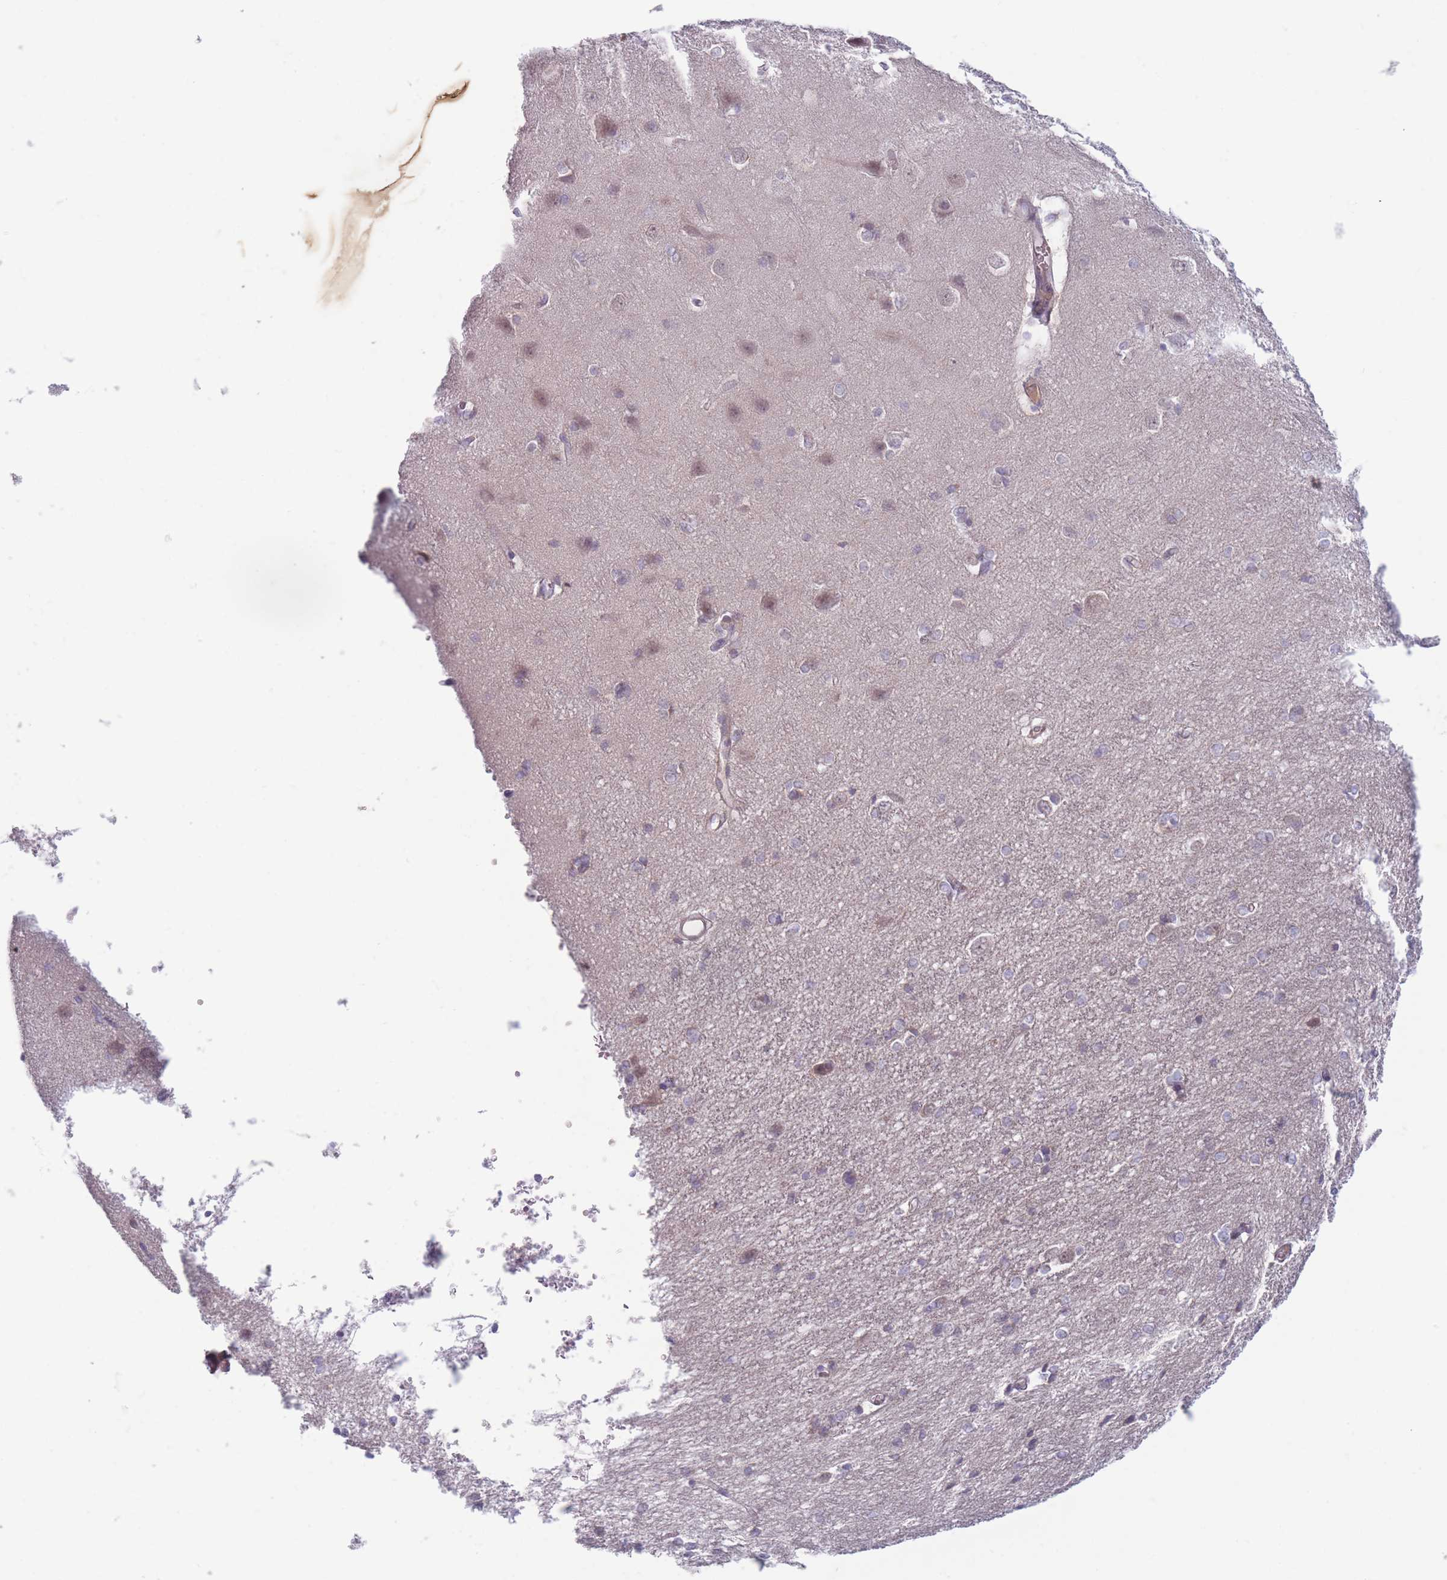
{"staining": {"intensity": "weak", "quantity": ">75%", "location": "cytoplasmic/membranous"}, "tissue": "cerebral cortex", "cell_type": "Endothelial cells", "image_type": "normal", "snomed": [{"axis": "morphology", "description": "Normal tissue, NOS"}, {"axis": "topography", "description": "Cerebral cortex"}], "caption": "This histopathology image exhibits immunohistochemistry staining of normal cerebral cortex, with low weak cytoplasmic/membranous positivity in approximately >75% of endothelial cells.", "gene": "PNPLA5", "patient": {"sex": "male", "age": 37}}